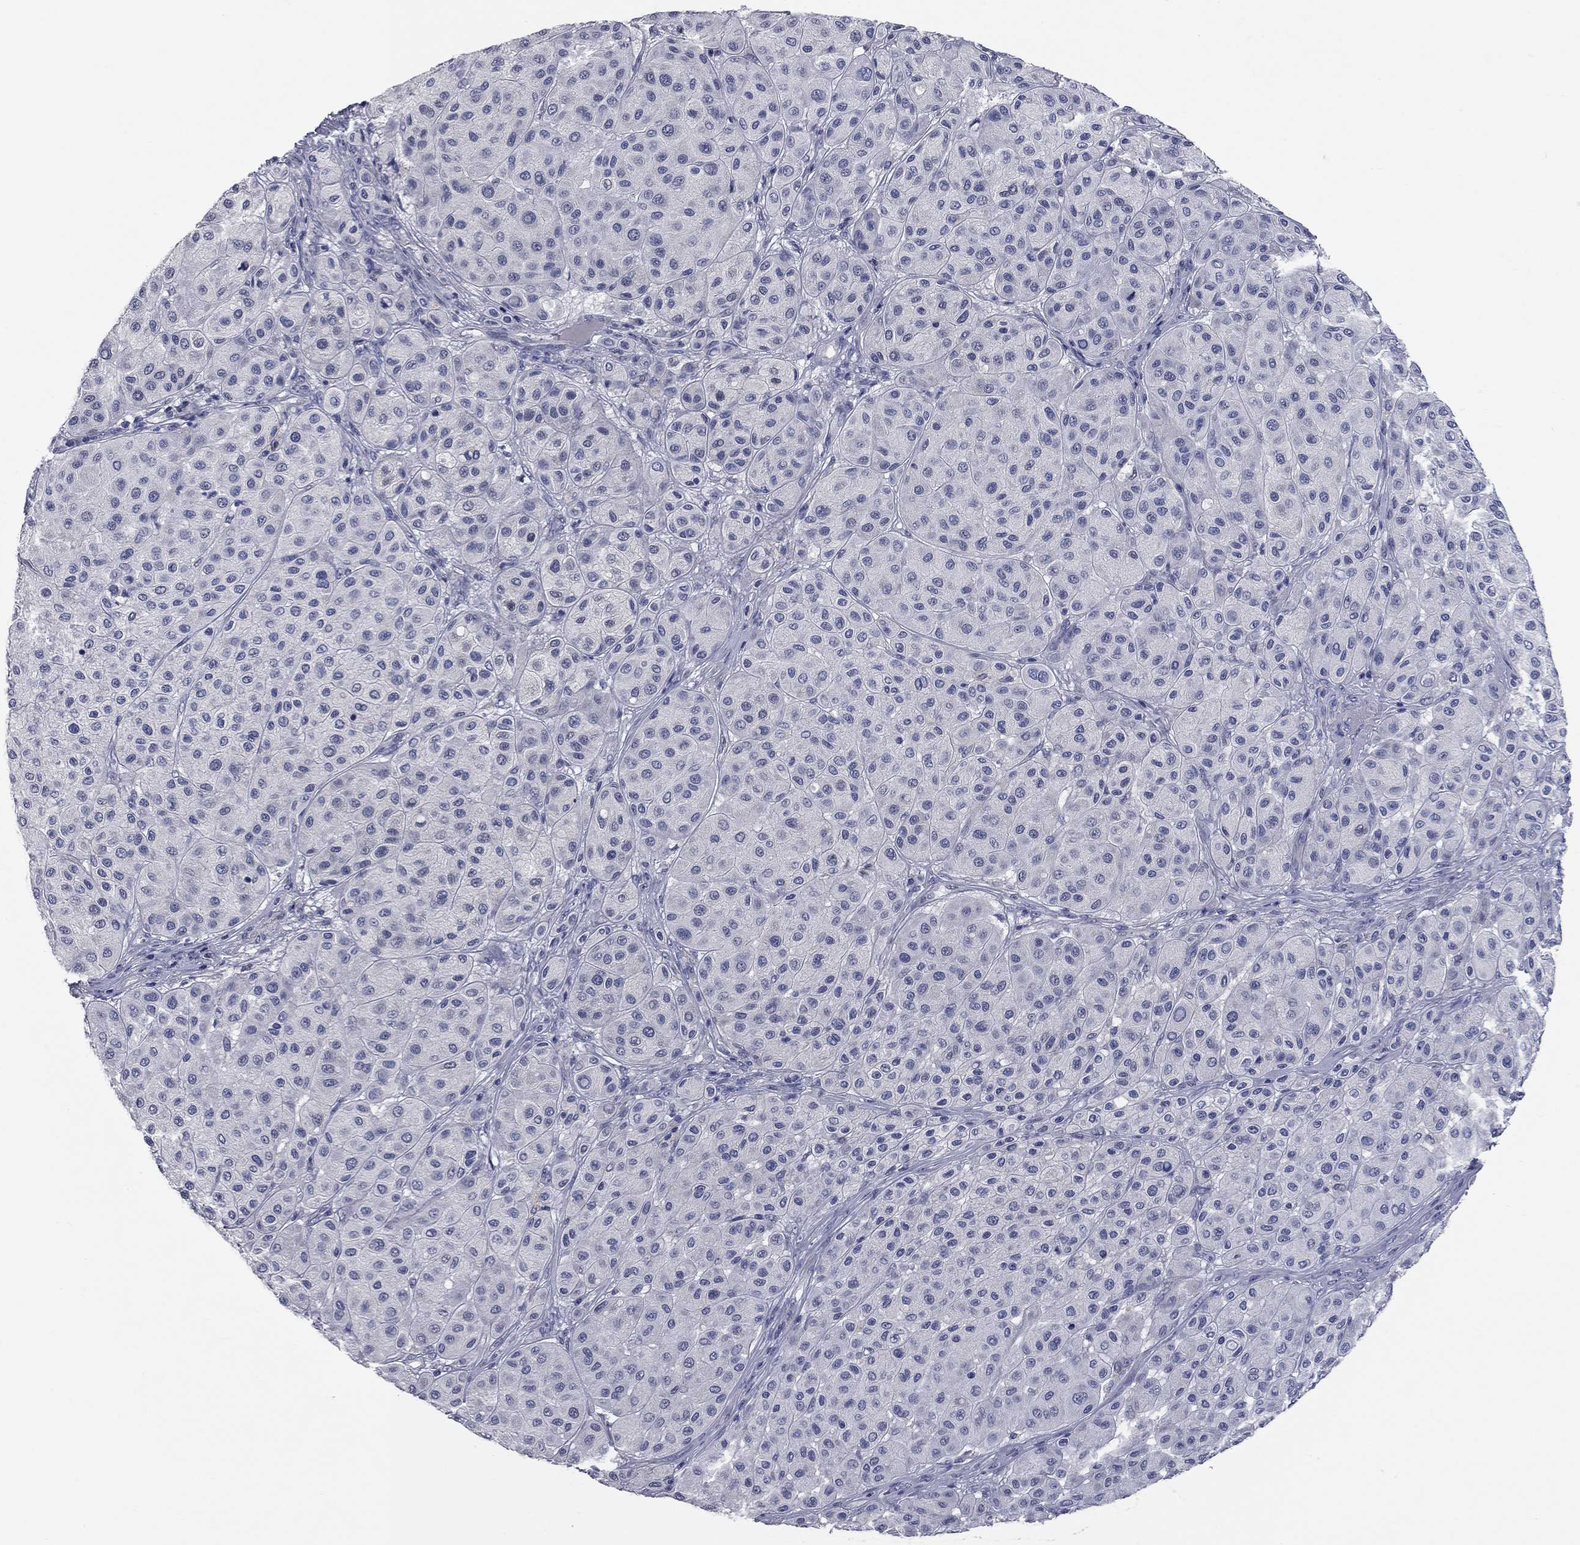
{"staining": {"intensity": "negative", "quantity": "none", "location": "none"}, "tissue": "melanoma", "cell_type": "Tumor cells", "image_type": "cancer", "snomed": [{"axis": "morphology", "description": "Malignant melanoma, Metastatic site"}, {"axis": "topography", "description": "Smooth muscle"}], "caption": "Melanoma was stained to show a protein in brown. There is no significant staining in tumor cells.", "gene": "SYT12", "patient": {"sex": "male", "age": 41}}